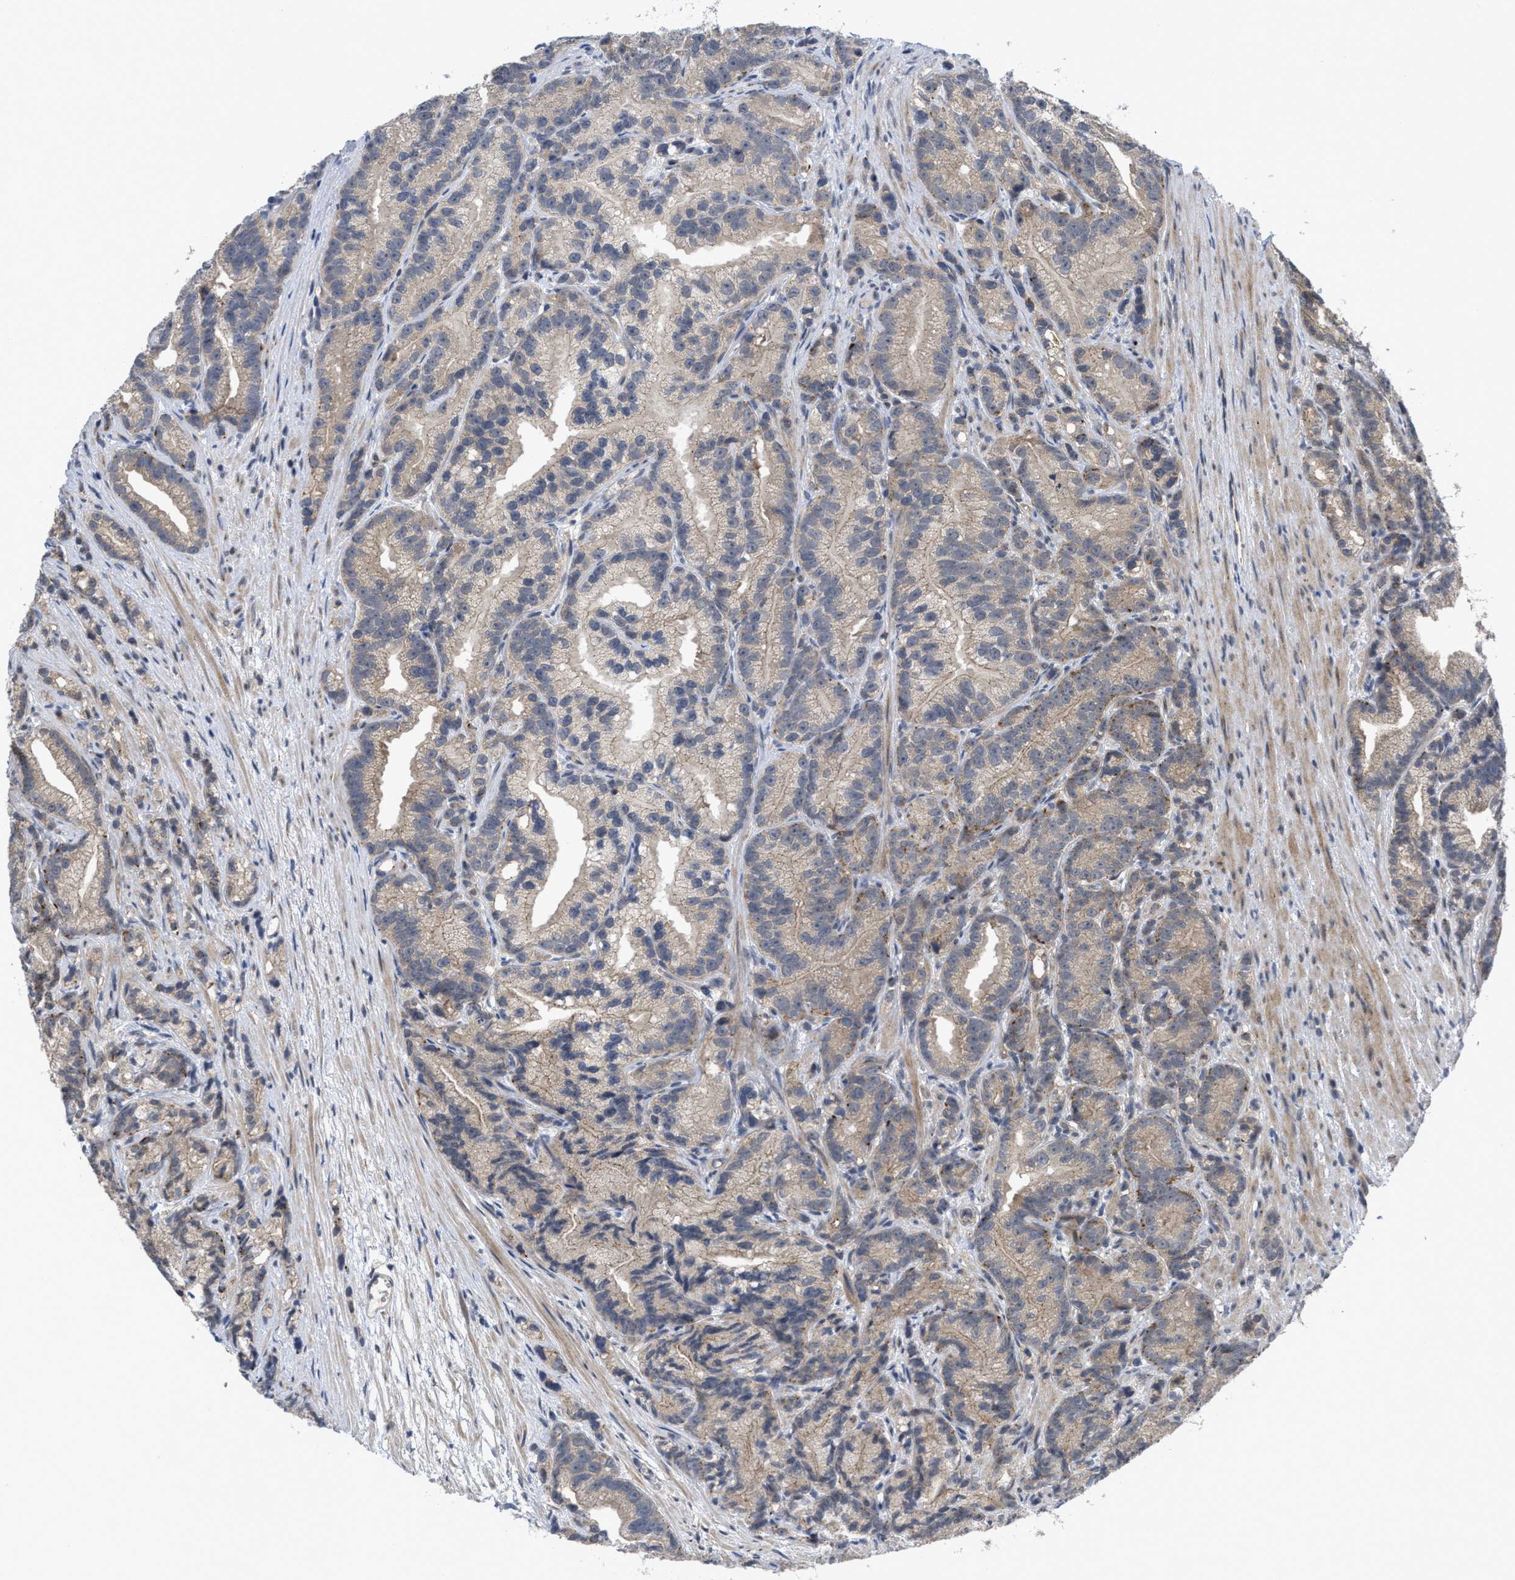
{"staining": {"intensity": "negative", "quantity": "none", "location": "none"}, "tissue": "prostate cancer", "cell_type": "Tumor cells", "image_type": "cancer", "snomed": [{"axis": "morphology", "description": "Adenocarcinoma, Low grade"}, {"axis": "topography", "description": "Prostate"}], "caption": "Prostate cancer (low-grade adenocarcinoma) was stained to show a protein in brown. There is no significant expression in tumor cells.", "gene": "LDAF1", "patient": {"sex": "male", "age": 89}}